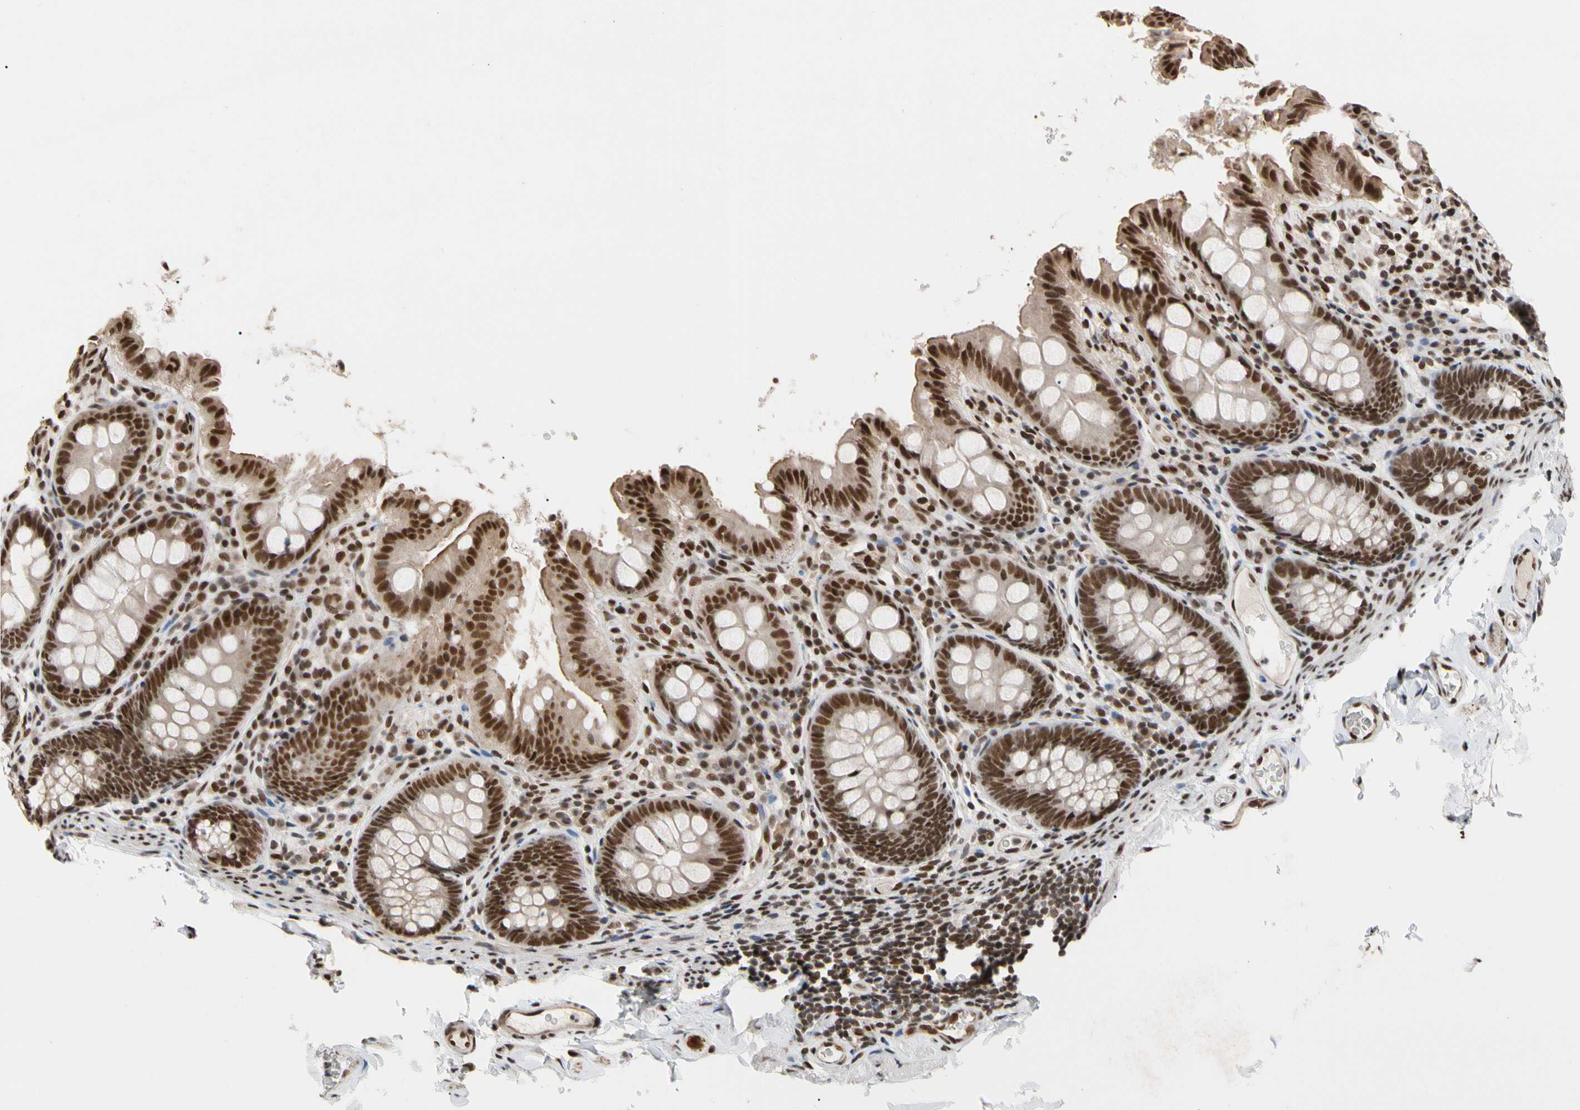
{"staining": {"intensity": "moderate", "quantity": ">75%", "location": "nuclear"}, "tissue": "colon", "cell_type": "Endothelial cells", "image_type": "normal", "snomed": [{"axis": "morphology", "description": "Normal tissue, NOS"}, {"axis": "topography", "description": "Colon"}], "caption": "Benign colon demonstrates moderate nuclear positivity in approximately >75% of endothelial cells.", "gene": "FAM98B", "patient": {"sex": "female", "age": 61}}